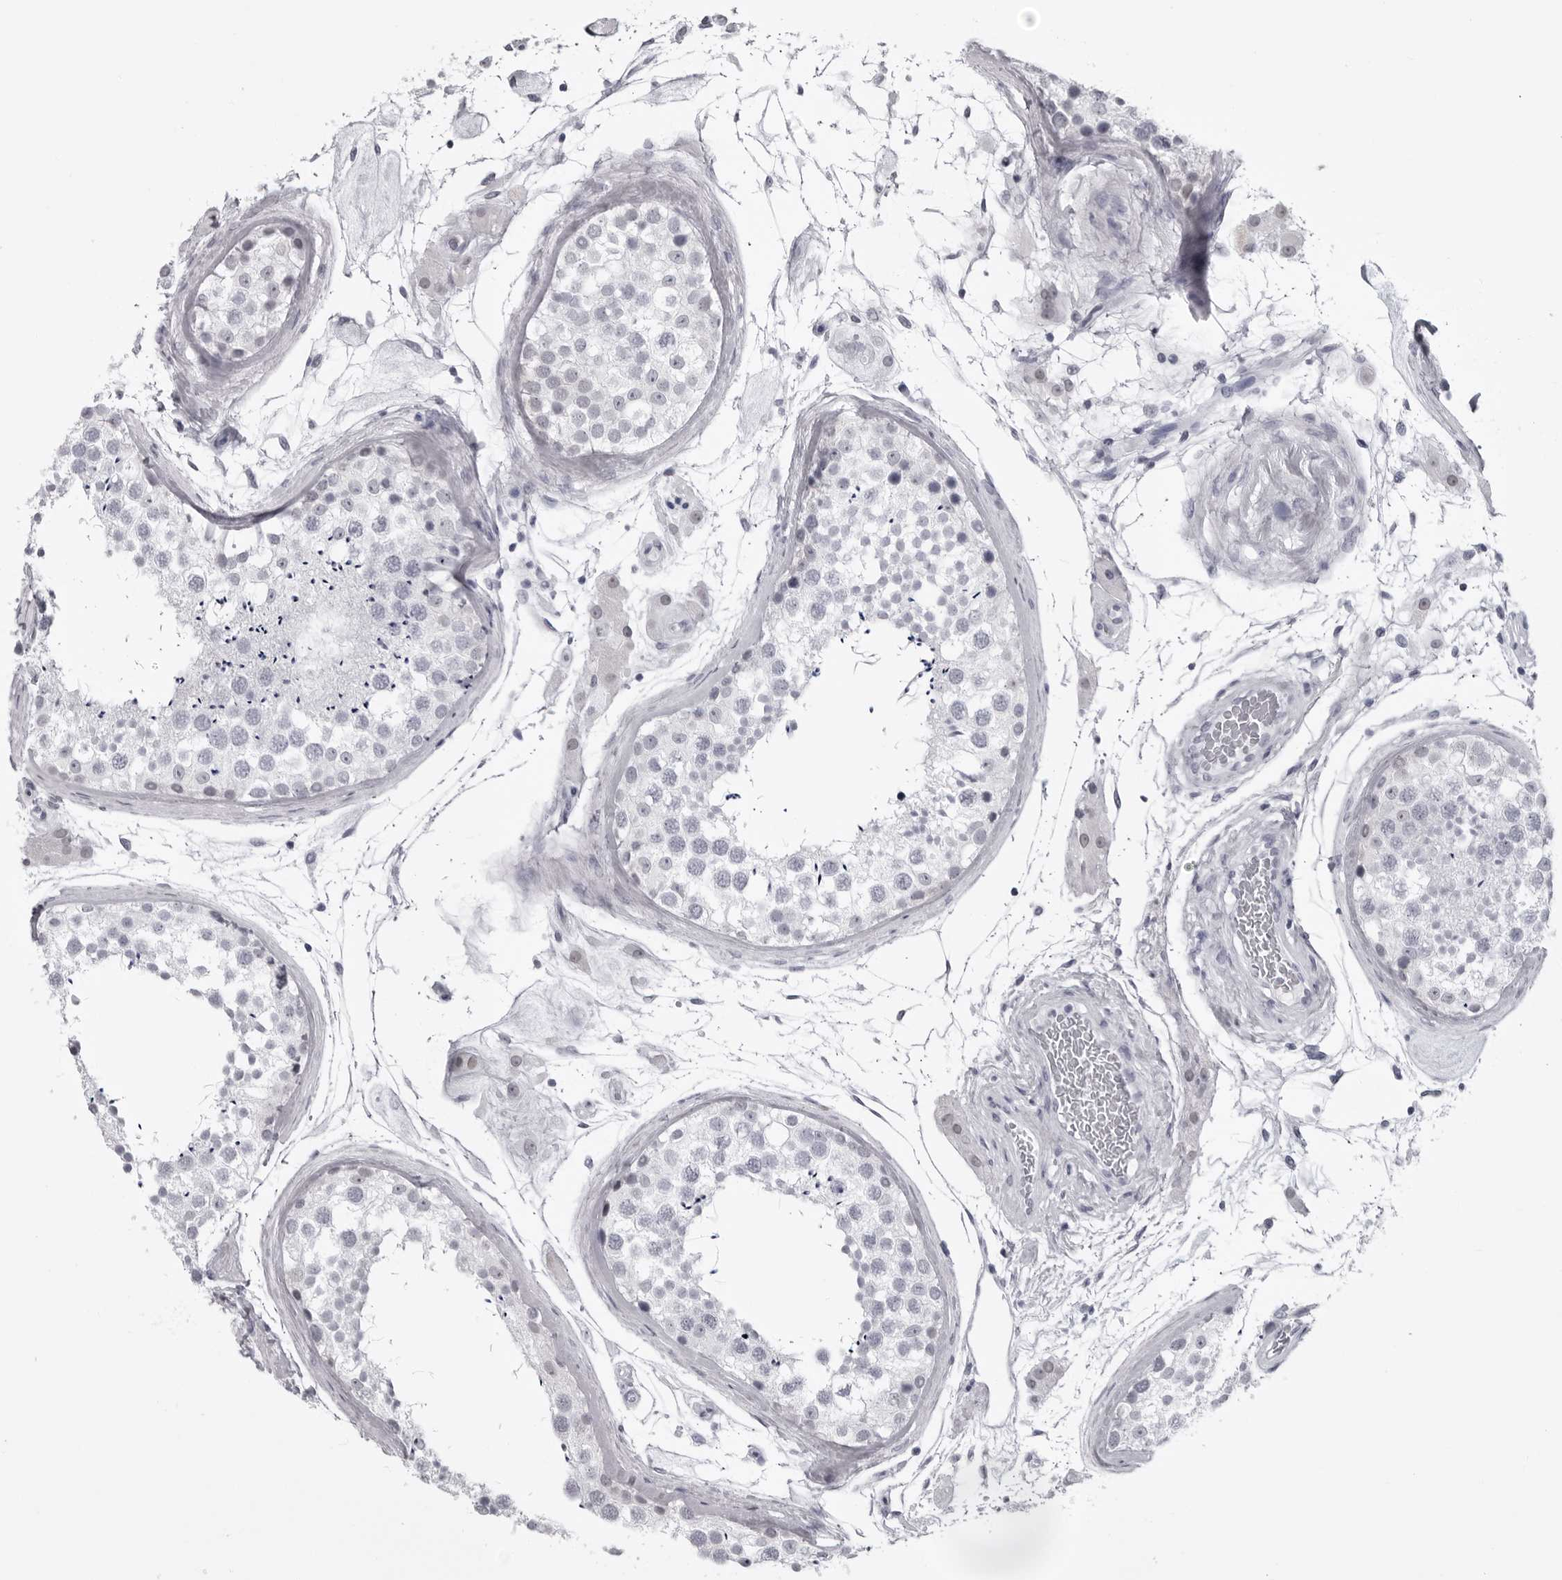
{"staining": {"intensity": "negative", "quantity": "none", "location": "none"}, "tissue": "testis", "cell_type": "Cells in seminiferous ducts", "image_type": "normal", "snomed": [{"axis": "morphology", "description": "Normal tissue, NOS"}, {"axis": "topography", "description": "Testis"}], "caption": "Immunohistochemistry histopathology image of unremarkable testis: human testis stained with DAB reveals no significant protein expression in cells in seminiferous ducts.", "gene": "UROD", "patient": {"sex": "male", "age": 46}}